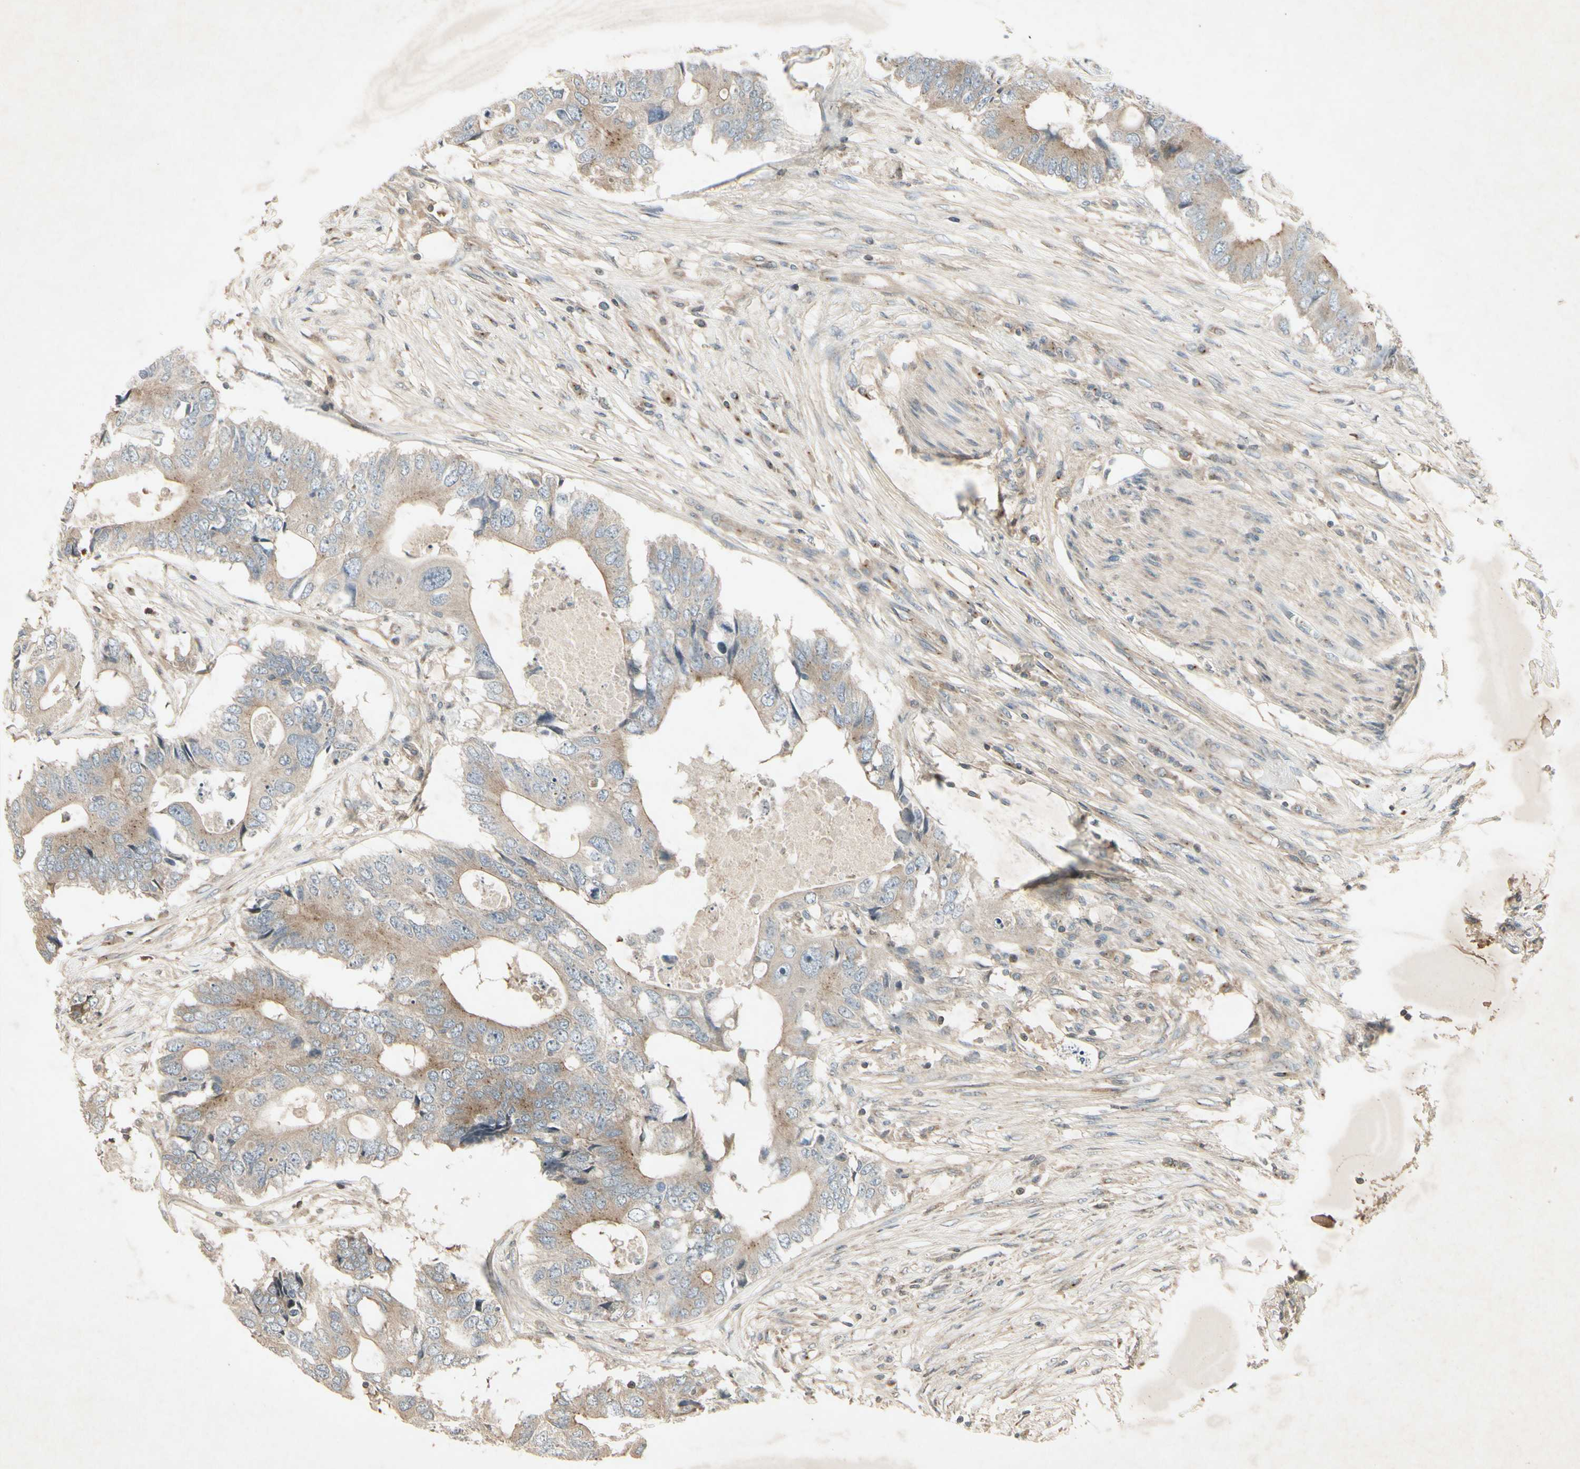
{"staining": {"intensity": "weak", "quantity": "25%-75%", "location": "cytoplasmic/membranous"}, "tissue": "colorectal cancer", "cell_type": "Tumor cells", "image_type": "cancer", "snomed": [{"axis": "morphology", "description": "Adenocarcinoma, NOS"}, {"axis": "topography", "description": "Colon"}], "caption": "Immunohistochemical staining of colorectal cancer demonstrates low levels of weak cytoplasmic/membranous staining in about 25%-75% of tumor cells.", "gene": "TEK", "patient": {"sex": "male", "age": 71}}